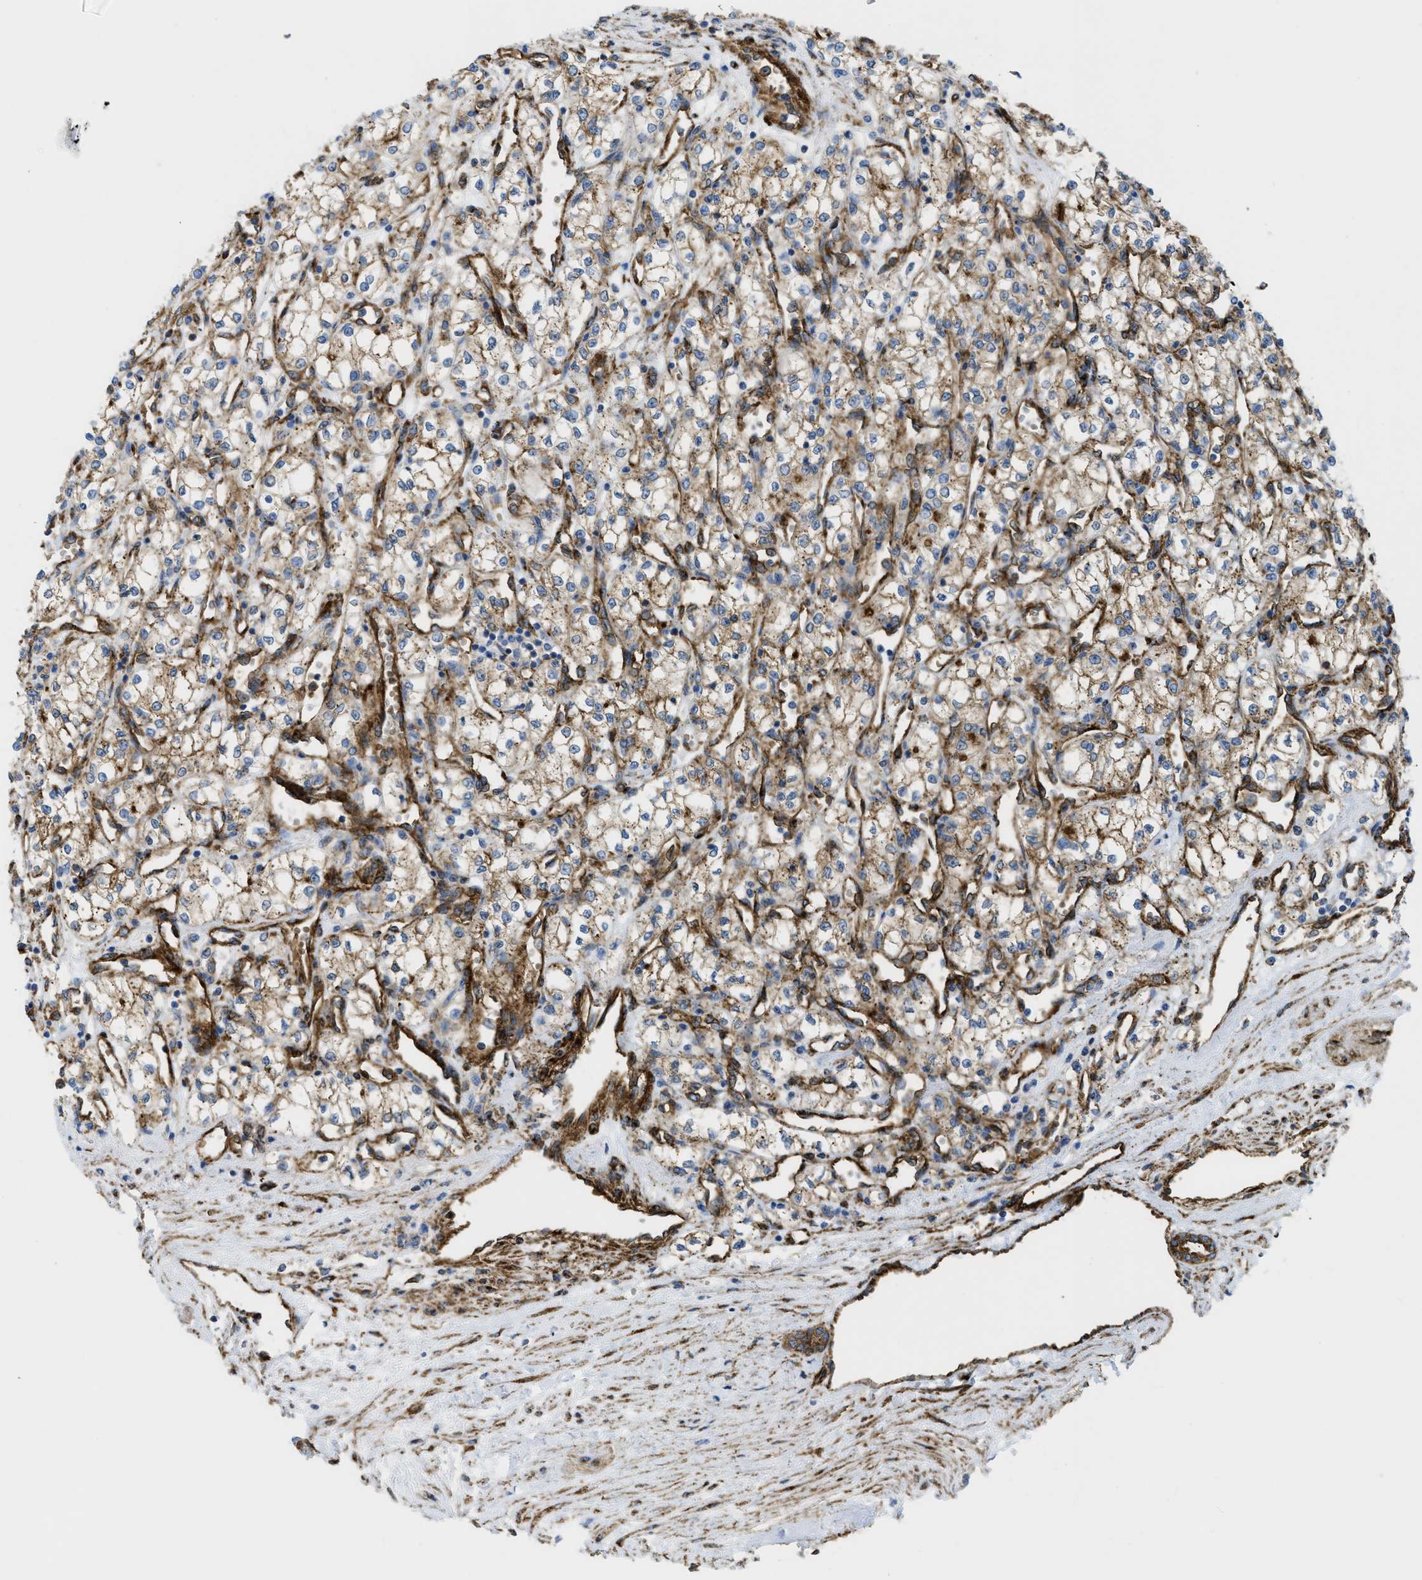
{"staining": {"intensity": "moderate", "quantity": ">75%", "location": "cytoplasmic/membranous"}, "tissue": "renal cancer", "cell_type": "Tumor cells", "image_type": "cancer", "snomed": [{"axis": "morphology", "description": "Adenocarcinoma, NOS"}, {"axis": "topography", "description": "Kidney"}], "caption": "IHC micrograph of human adenocarcinoma (renal) stained for a protein (brown), which demonstrates medium levels of moderate cytoplasmic/membranous positivity in approximately >75% of tumor cells.", "gene": "HIP1", "patient": {"sex": "male", "age": 59}}